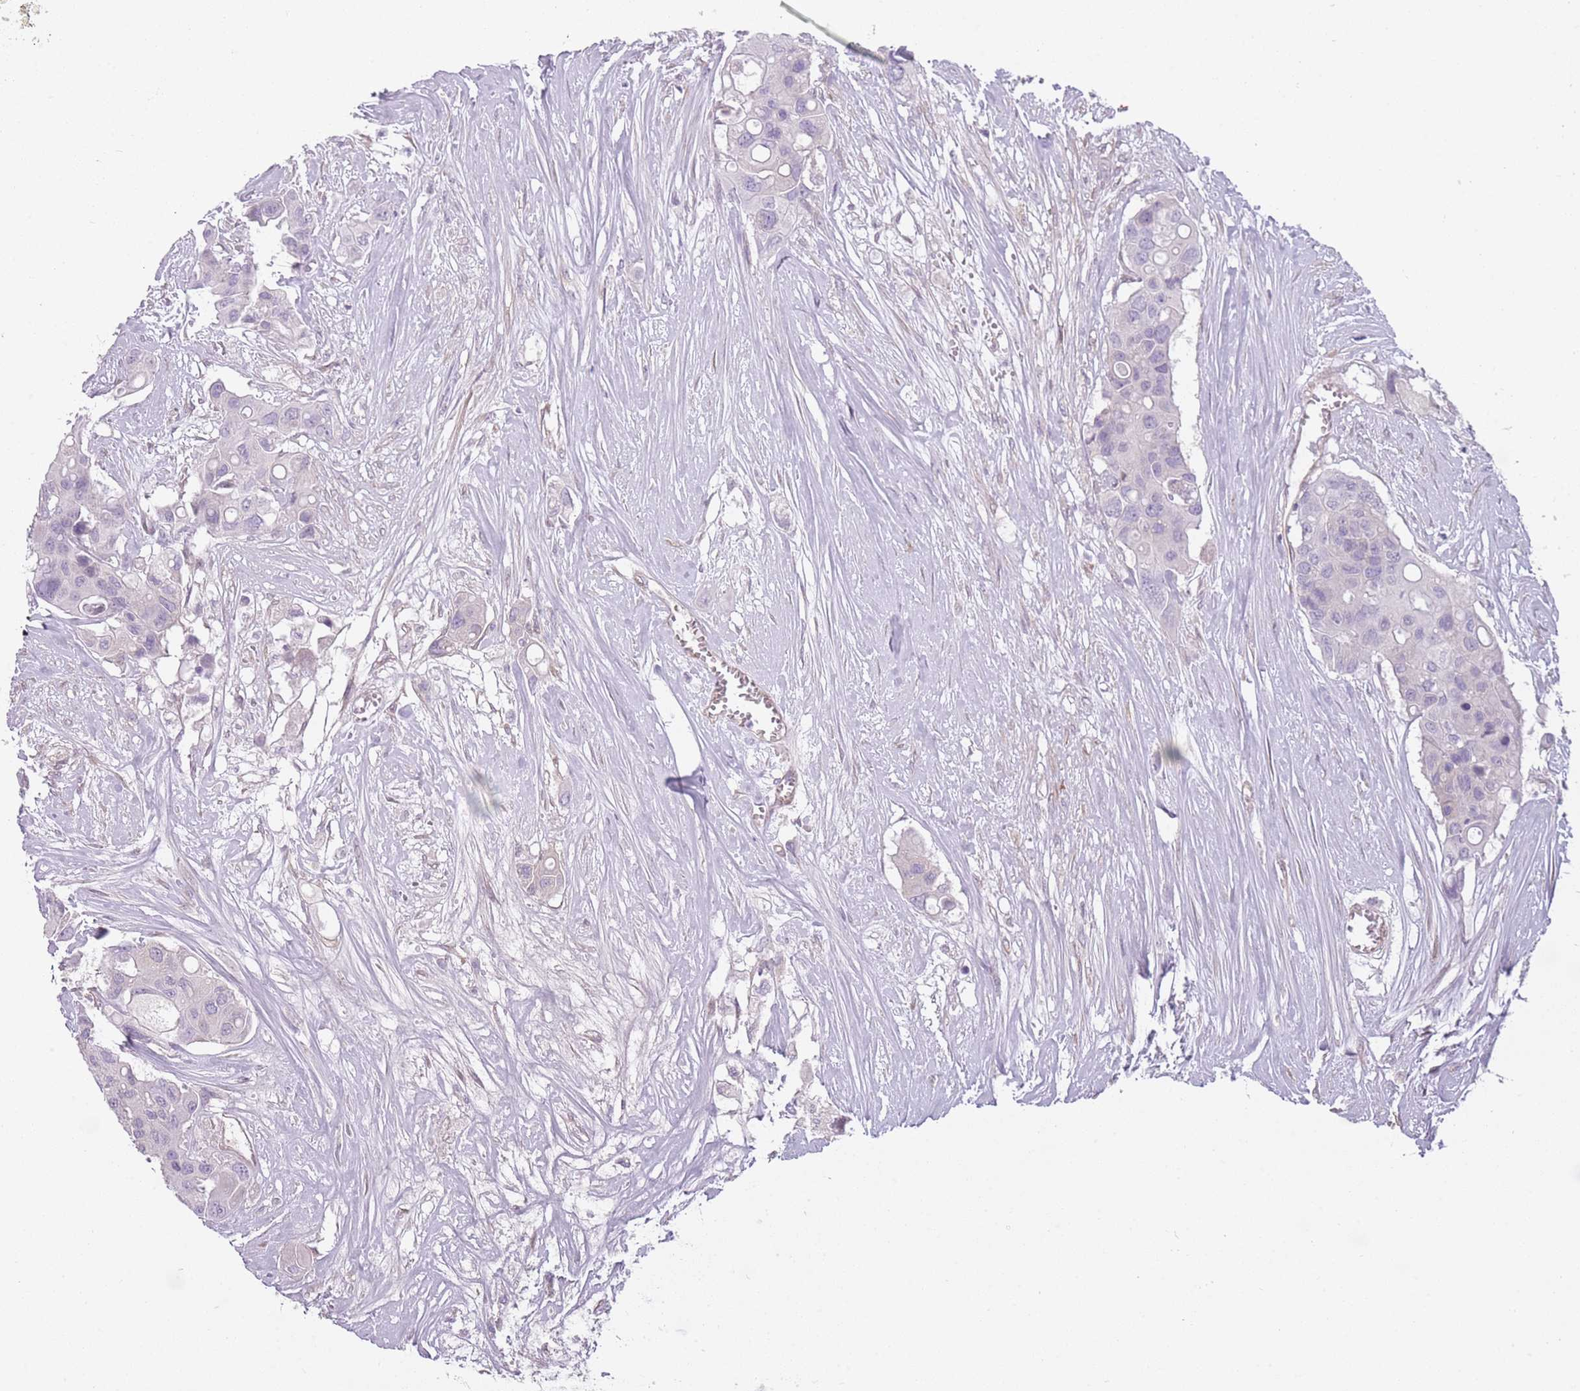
{"staining": {"intensity": "negative", "quantity": "none", "location": "none"}, "tissue": "colorectal cancer", "cell_type": "Tumor cells", "image_type": "cancer", "snomed": [{"axis": "morphology", "description": "Adenocarcinoma, NOS"}, {"axis": "topography", "description": "Colon"}], "caption": "Immunohistochemical staining of colorectal cancer (adenocarcinoma) displays no significant staining in tumor cells.", "gene": "PGRMC2", "patient": {"sex": "male", "age": 77}}